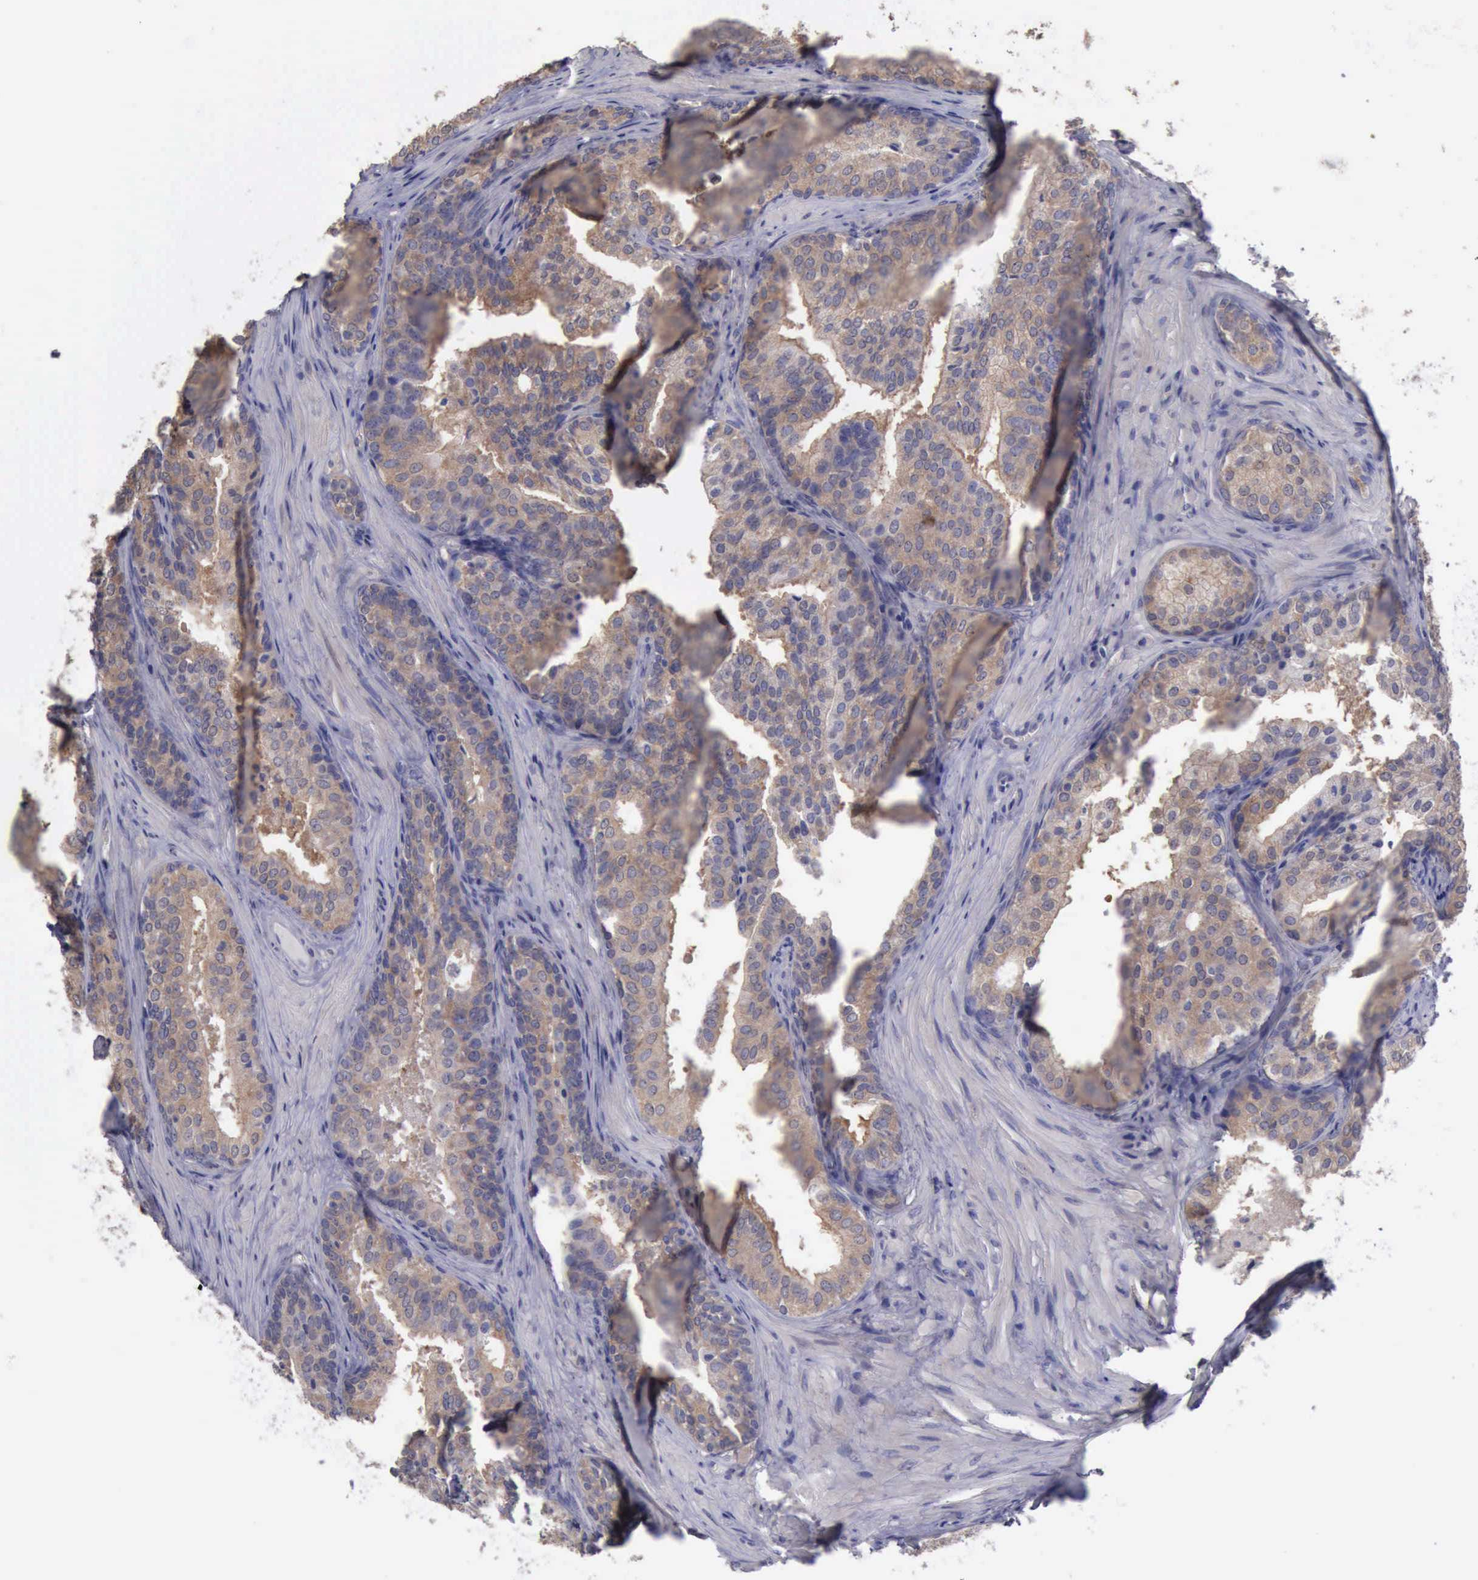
{"staining": {"intensity": "weak", "quantity": ">75%", "location": "cytoplasmic/membranous"}, "tissue": "prostate cancer", "cell_type": "Tumor cells", "image_type": "cancer", "snomed": [{"axis": "morphology", "description": "Adenocarcinoma, Low grade"}, {"axis": "topography", "description": "Prostate"}], "caption": "A brown stain shows weak cytoplasmic/membranous positivity of a protein in human prostate cancer (adenocarcinoma (low-grade)) tumor cells.", "gene": "PHKA1", "patient": {"sex": "male", "age": 69}}